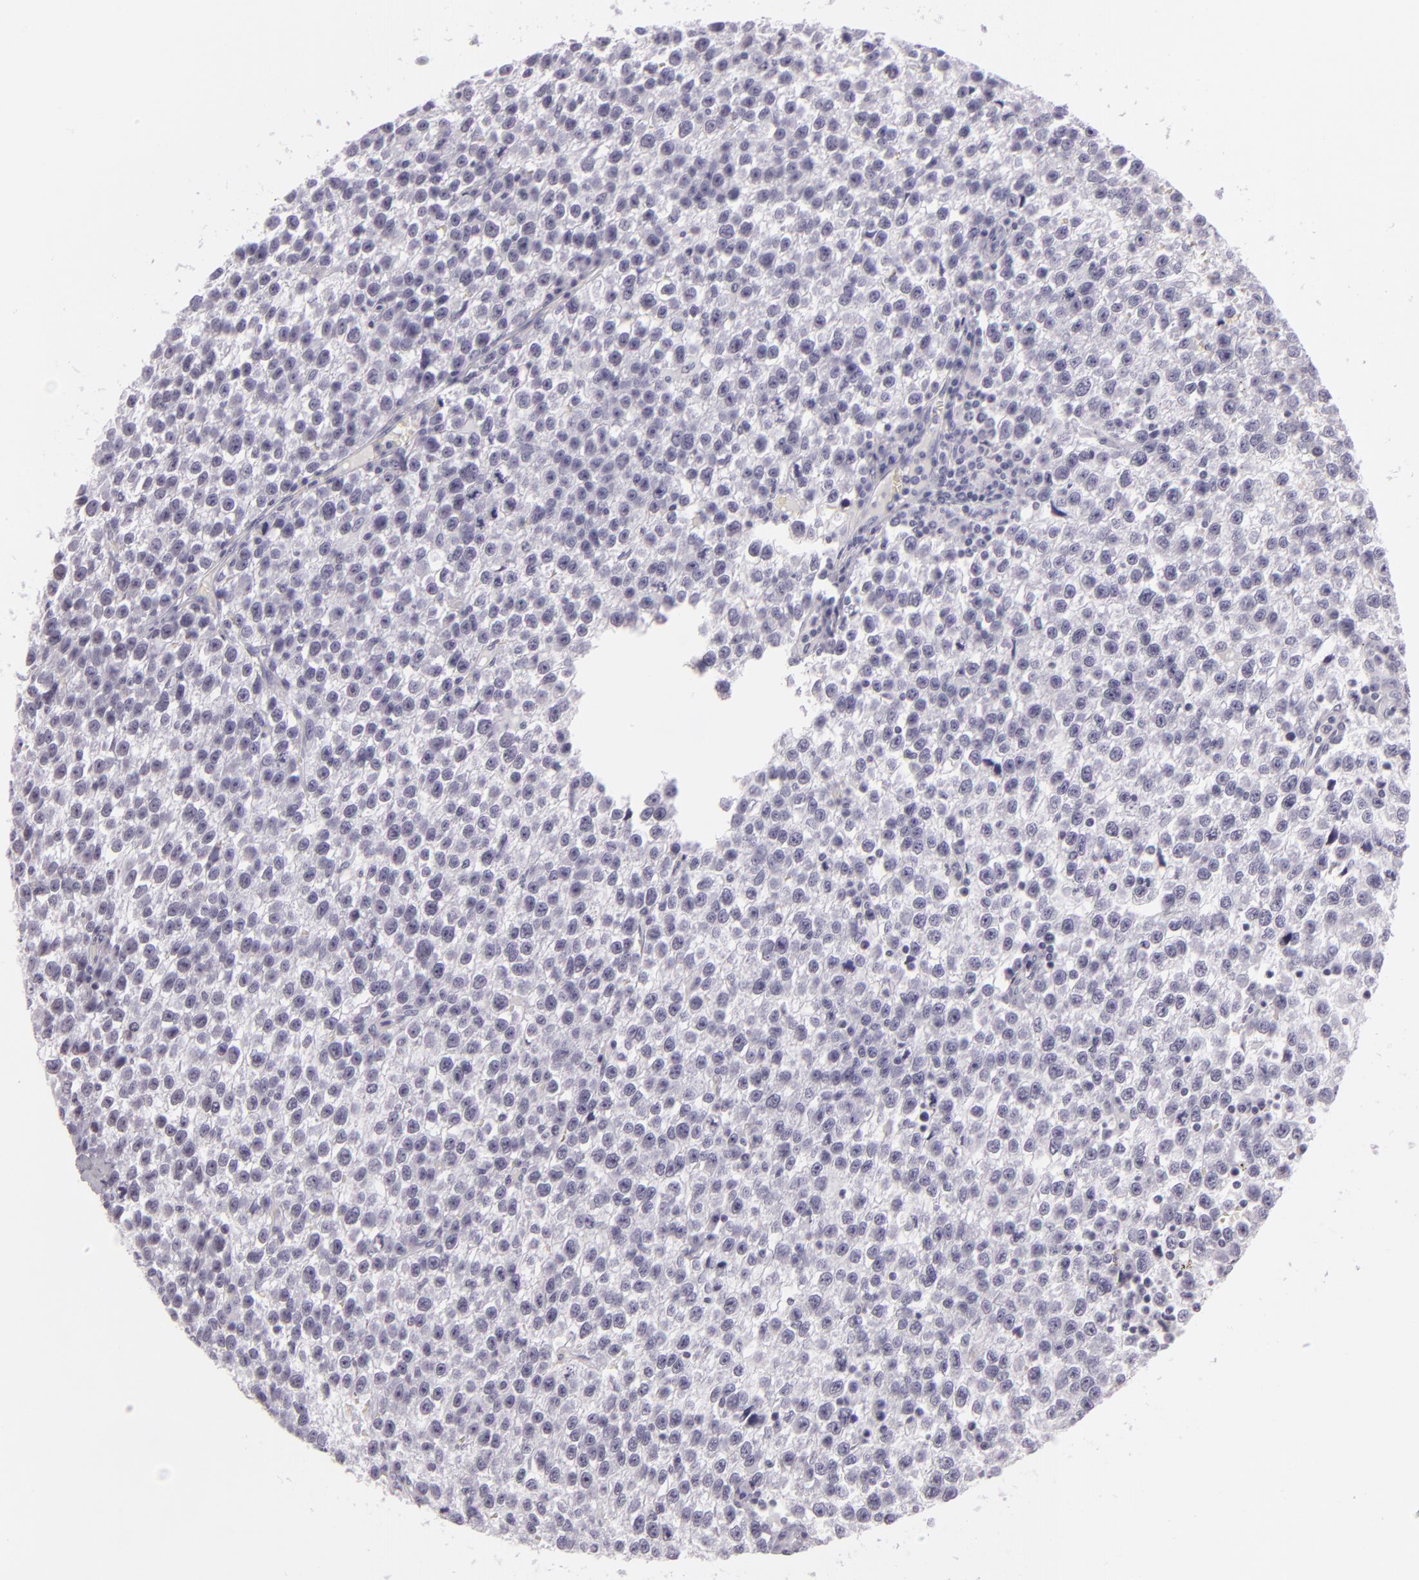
{"staining": {"intensity": "negative", "quantity": "none", "location": "none"}, "tissue": "testis cancer", "cell_type": "Tumor cells", "image_type": "cancer", "snomed": [{"axis": "morphology", "description": "Seminoma, NOS"}, {"axis": "topography", "description": "Testis"}], "caption": "Image shows no protein expression in tumor cells of testis seminoma tissue.", "gene": "MCM3", "patient": {"sex": "male", "age": 35}}